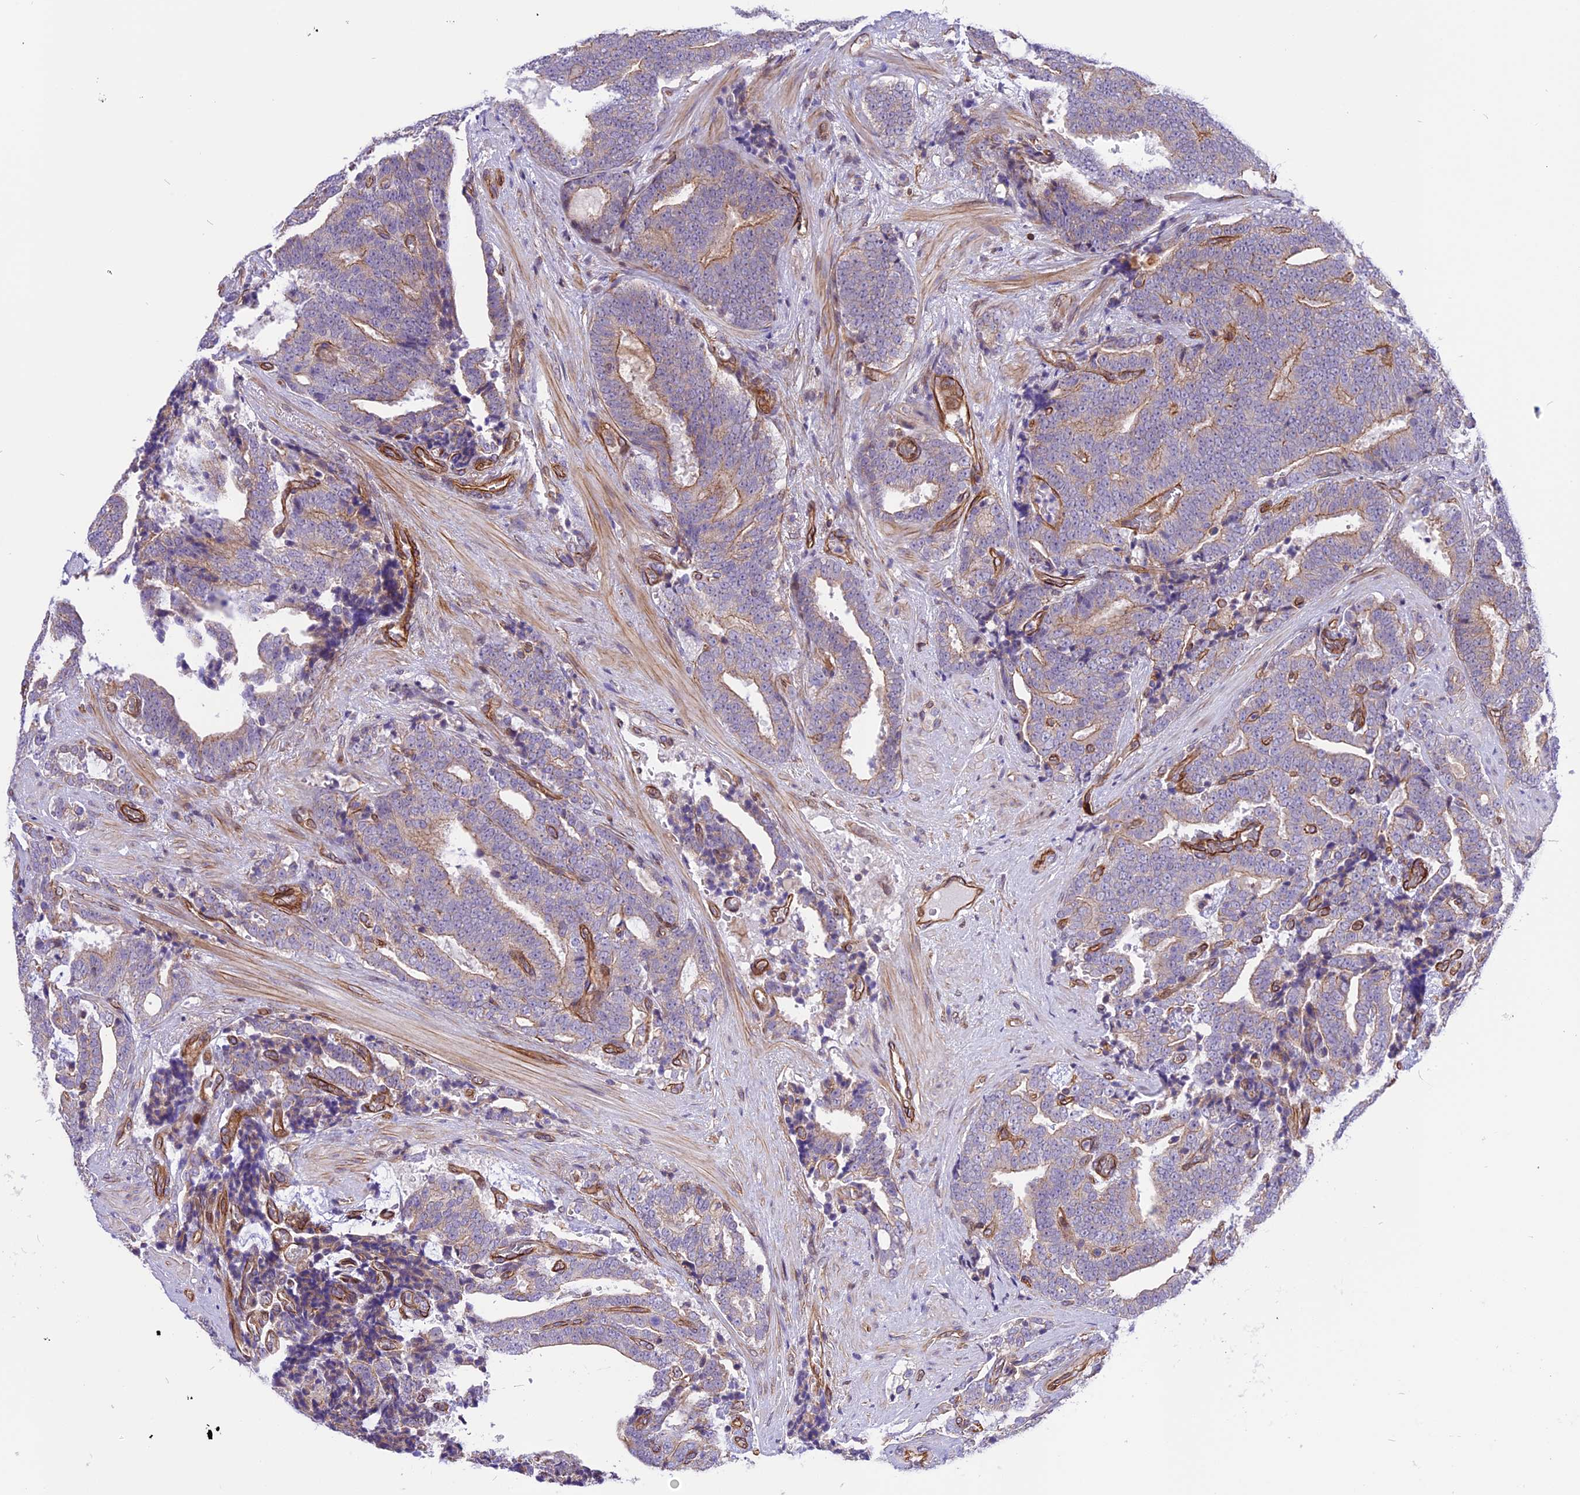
{"staining": {"intensity": "moderate", "quantity": "<25%", "location": "cytoplasmic/membranous"}, "tissue": "prostate cancer", "cell_type": "Tumor cells", "image_type": "cancer", "snomed": [{"axis": "morphology", "description": "Adenocarcinoma, High grade"}, {"axis": "topography", "description": "Prostate and seminal vesicle, NOS"}], "caption": "Protein analysis of prostate cancer (adenocarcinoma (high-grade)) tissue demonstrates moderate cytoplasmic/membranous expression in about <25% of tumor cells. (DAB (3,3'-diaminobenzidine) IHC with brightfield microscopy, high magnification).", "gene": "R3HDM4", "patient": {"sex": "male", "age": 67}}